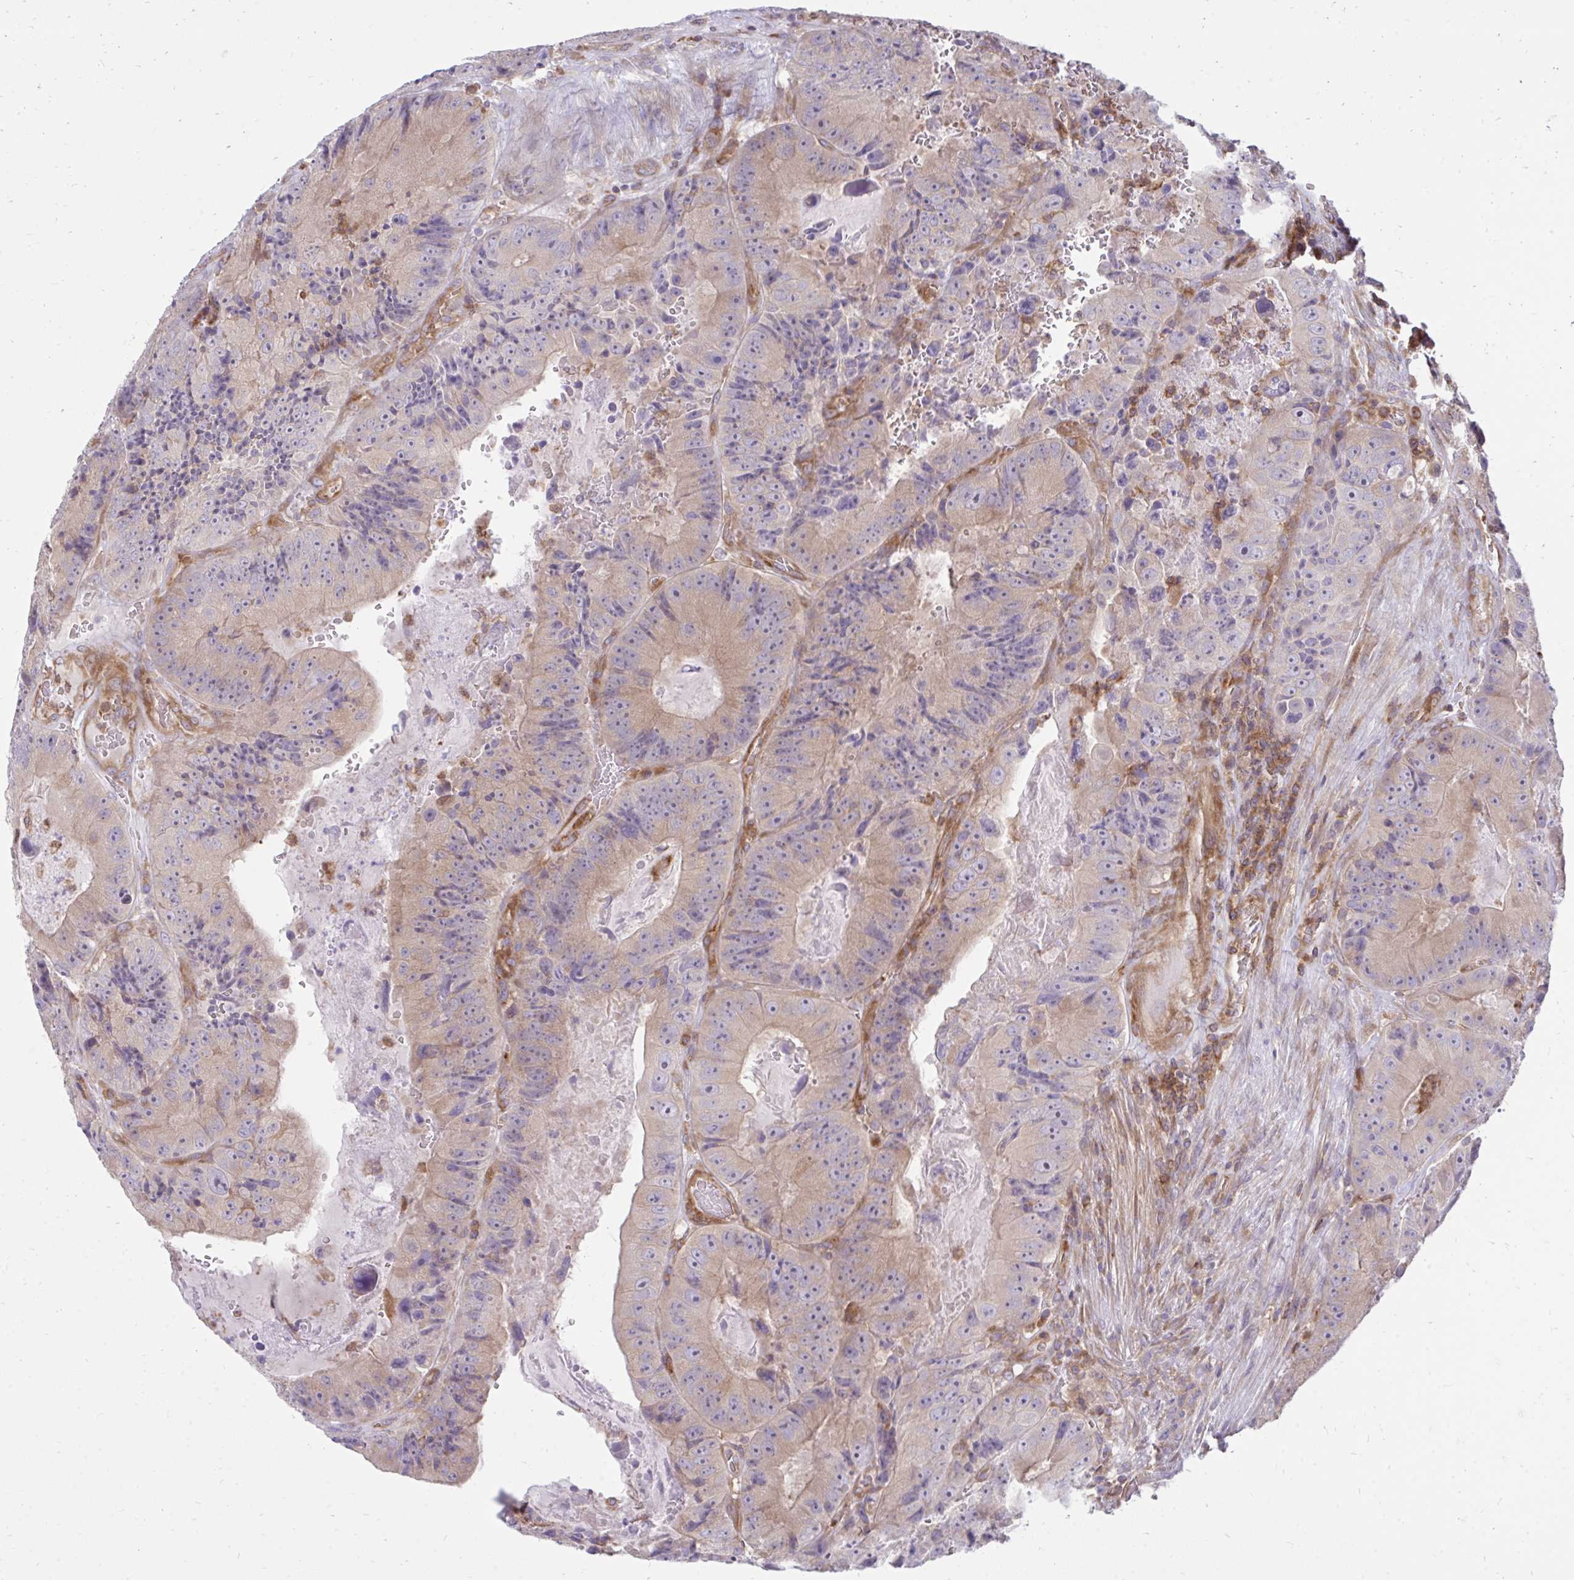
{"staining": {"intensity": "weak", "quantity": ">75%", "location": "cytoplasmic/membranous"}, "tissue": "colorectal cancer", "cell_type": "Tumor cells", "image_type": "cancer", "snomed": [{"axis": "morphology", "description": "Adenocarcinoma, NOS"}, {"axis": "topography", "description": "Colon"}], "caption": "Colorectal cancer stained with a brown dye demonstrates weak cytoplasmic/membranous positive staining in about >75% of tumor cells.", "gene": "ASAP1", "patient": {"sex": "female", "age": 86}}